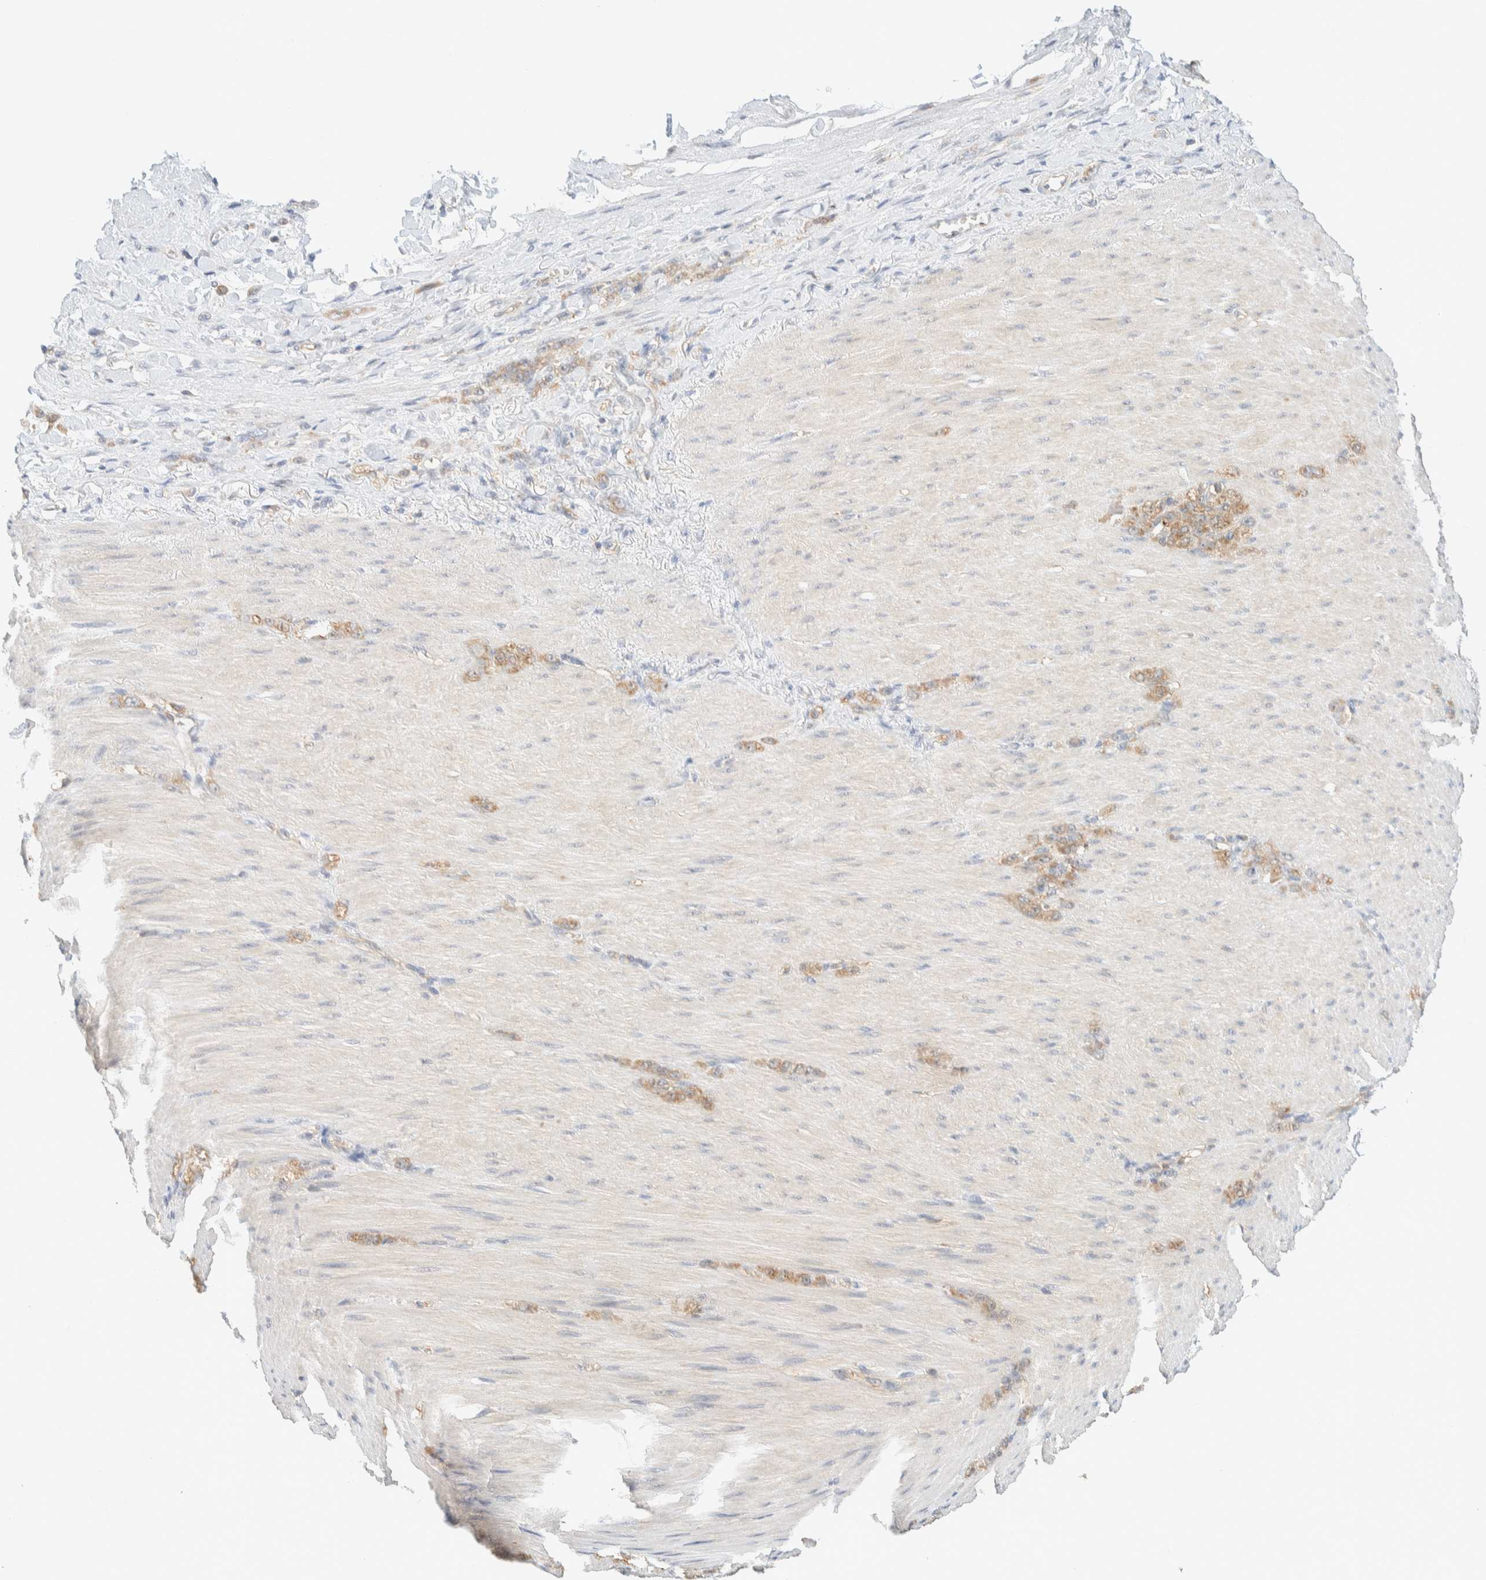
{"staining": {"intensity": "moderate", "quantity": ">75%", "location": "cytoplasmic/membranous"}, "tissue": "stomach cancer", "cell_type": "Tumor cells", "image_type": "cancer", "snomed": [{"axis": "morphology", "description": "Normal tissue, NOS"}, {"axis": "morphology", "description": "Adenocarcinoma, NOS"}, {"axis": "topography", "description": "Stomach"}], "caption": "A micrograph showing moderate cytoplasmic/membranous expression in about >75% of tumor cells in adenocarcinoma (stomach), as visualized by brown immunohistochemical staining.", "gene": "TBC1D8B", "patient": {"sex": "male", "age": 82}}